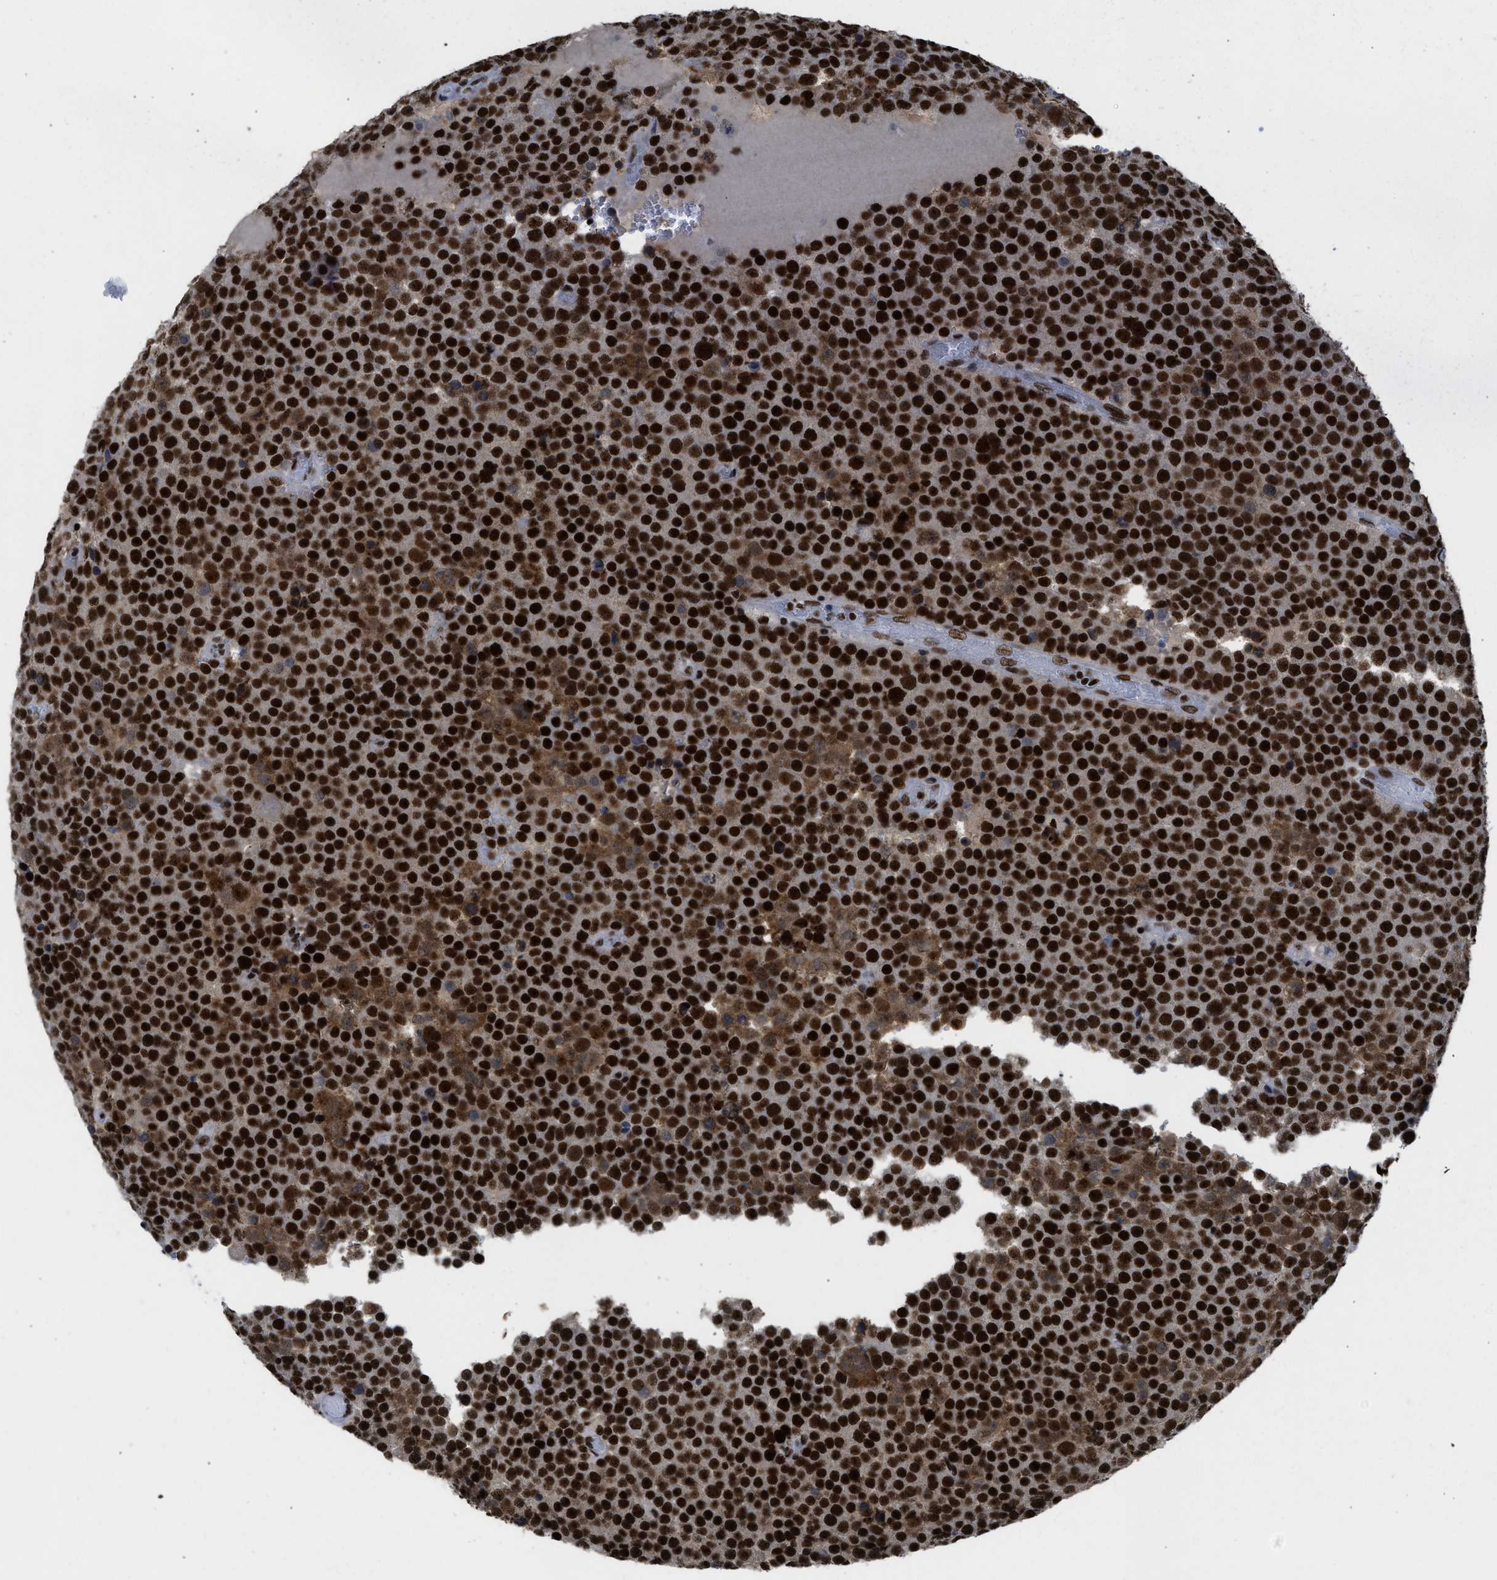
{"staining": {"intensity": "strong", "quantity": ">75%", "location": "nuclear"}, "tissue": "testis cancer", "cell_type": "Tumor cells", "image_type": "cancer", "snomed": [{"axis": "morphology", "description": "Normal tissue, NOS"}, {"axis": "morphology", "description": "Seminoma, NOS"}, {"axis": "topography", "description": "Testis"}], "caption": "Strong nuclear staining is seen in about >75% of tumor cells in testis cancer.", "gene": "SCAF4", "patient": {"sex": "male", "age": 71}}